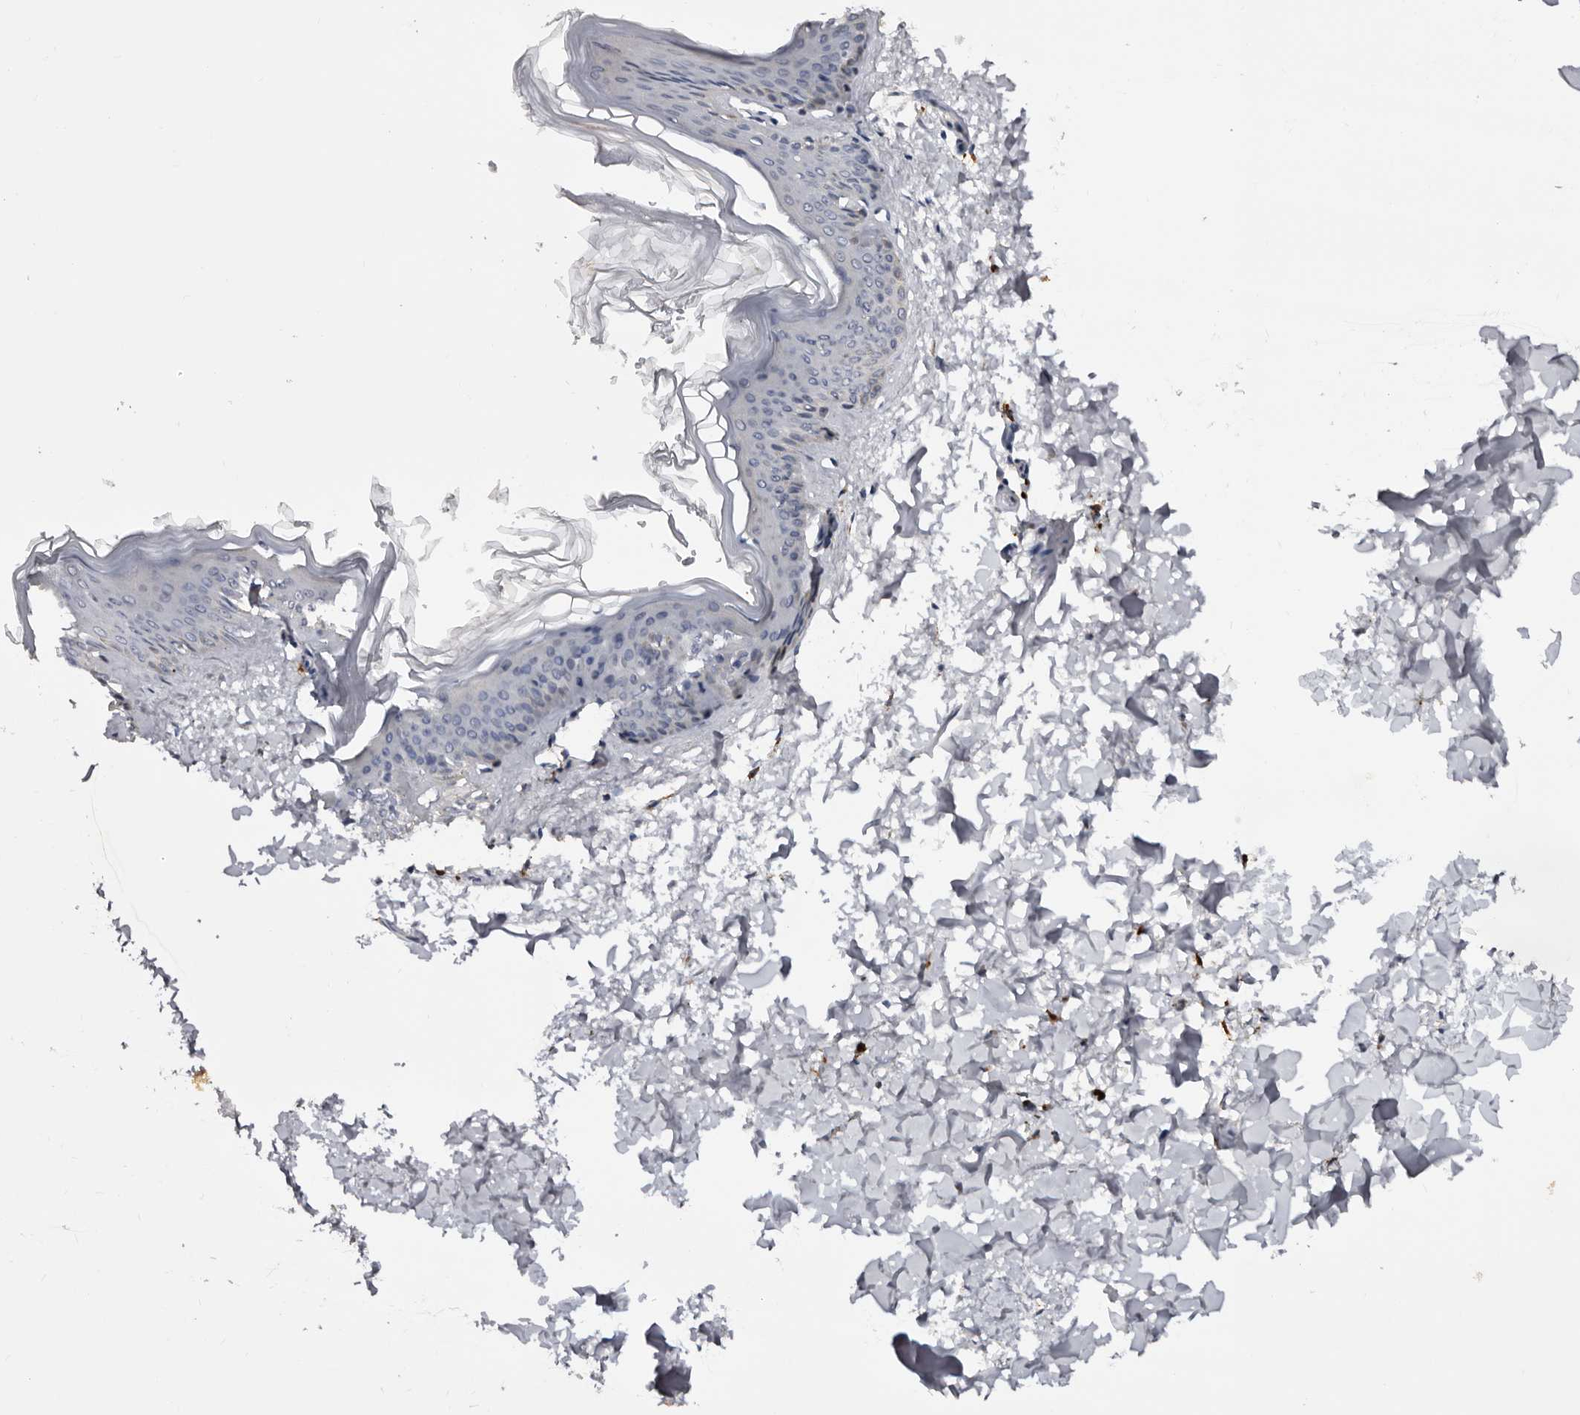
{"staining": {"intensity": "negative", "quantity": "none", "location": "none"}, "tissue": "skin", "cell_type": "Fibroblasts", "image_type": "normal", "snomed": [{"axis": "morphology", "description": "Normal tissue, NOS"}, {"axis": "topography", "description": "Skin"}], "caption": "IHC photomicrograph of benign skin: skin stained with DAB displays no significant protein positivity in fibroblasts.", "gene": "DAP", "patient": {"sex": "female", "age": 27}}